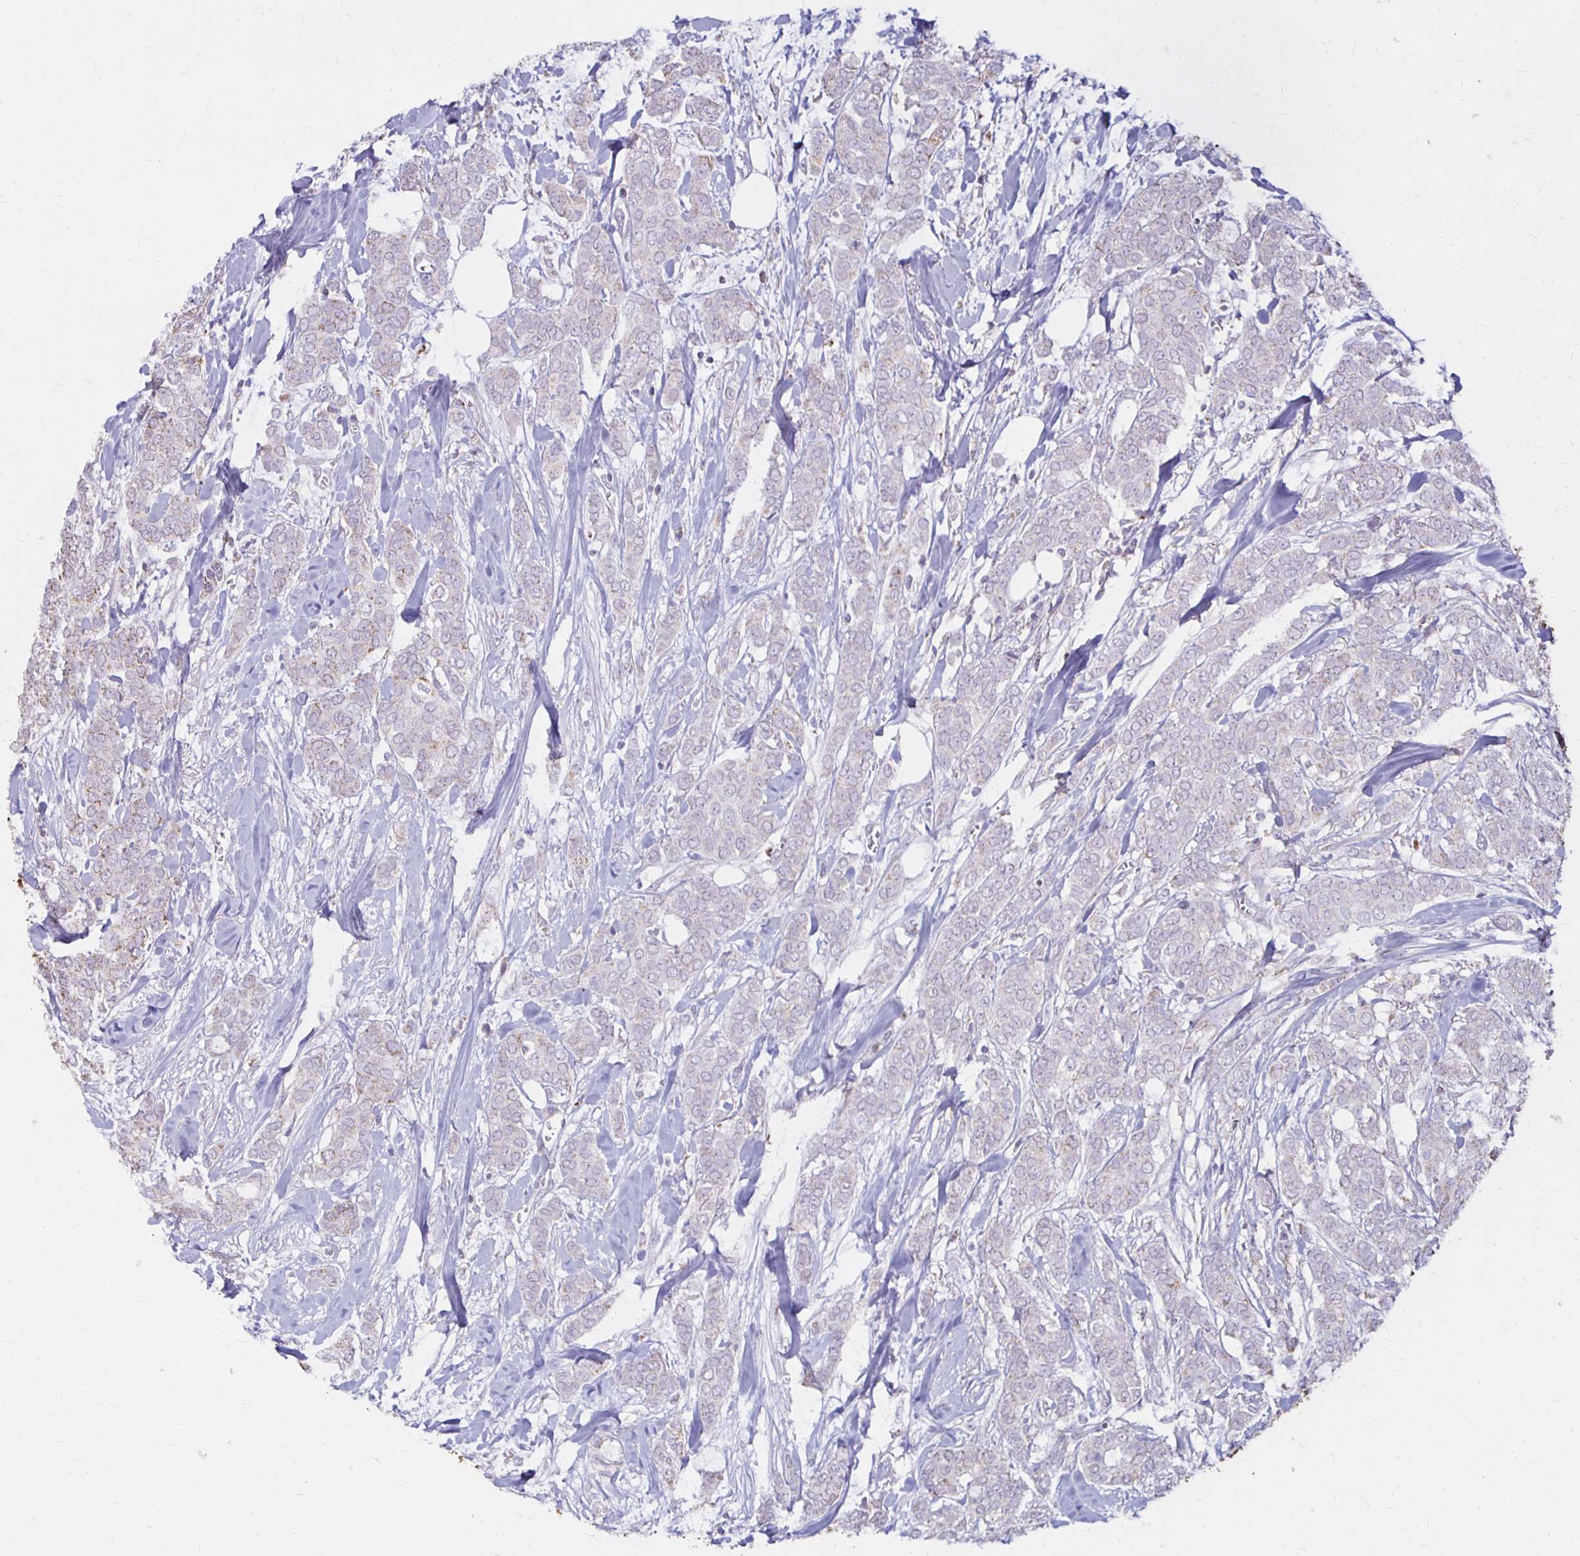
{"staining": {"intensity": "negative", "quantity": "none", "location": "none"}, "tissue": "breast cancer", "cell_type": "Tumor cells", "image_type": "cancer", "snomed": [{"axis": "morphology", "description": "Duct carcinoma"}, {"axis": "topography", "description": "Breast"}], "caption": "There is no significant staining in tumor cells of intraductal carcinoma (breast).", "gene": "IER3", "patient": {"sex": "female", "age": 84}}